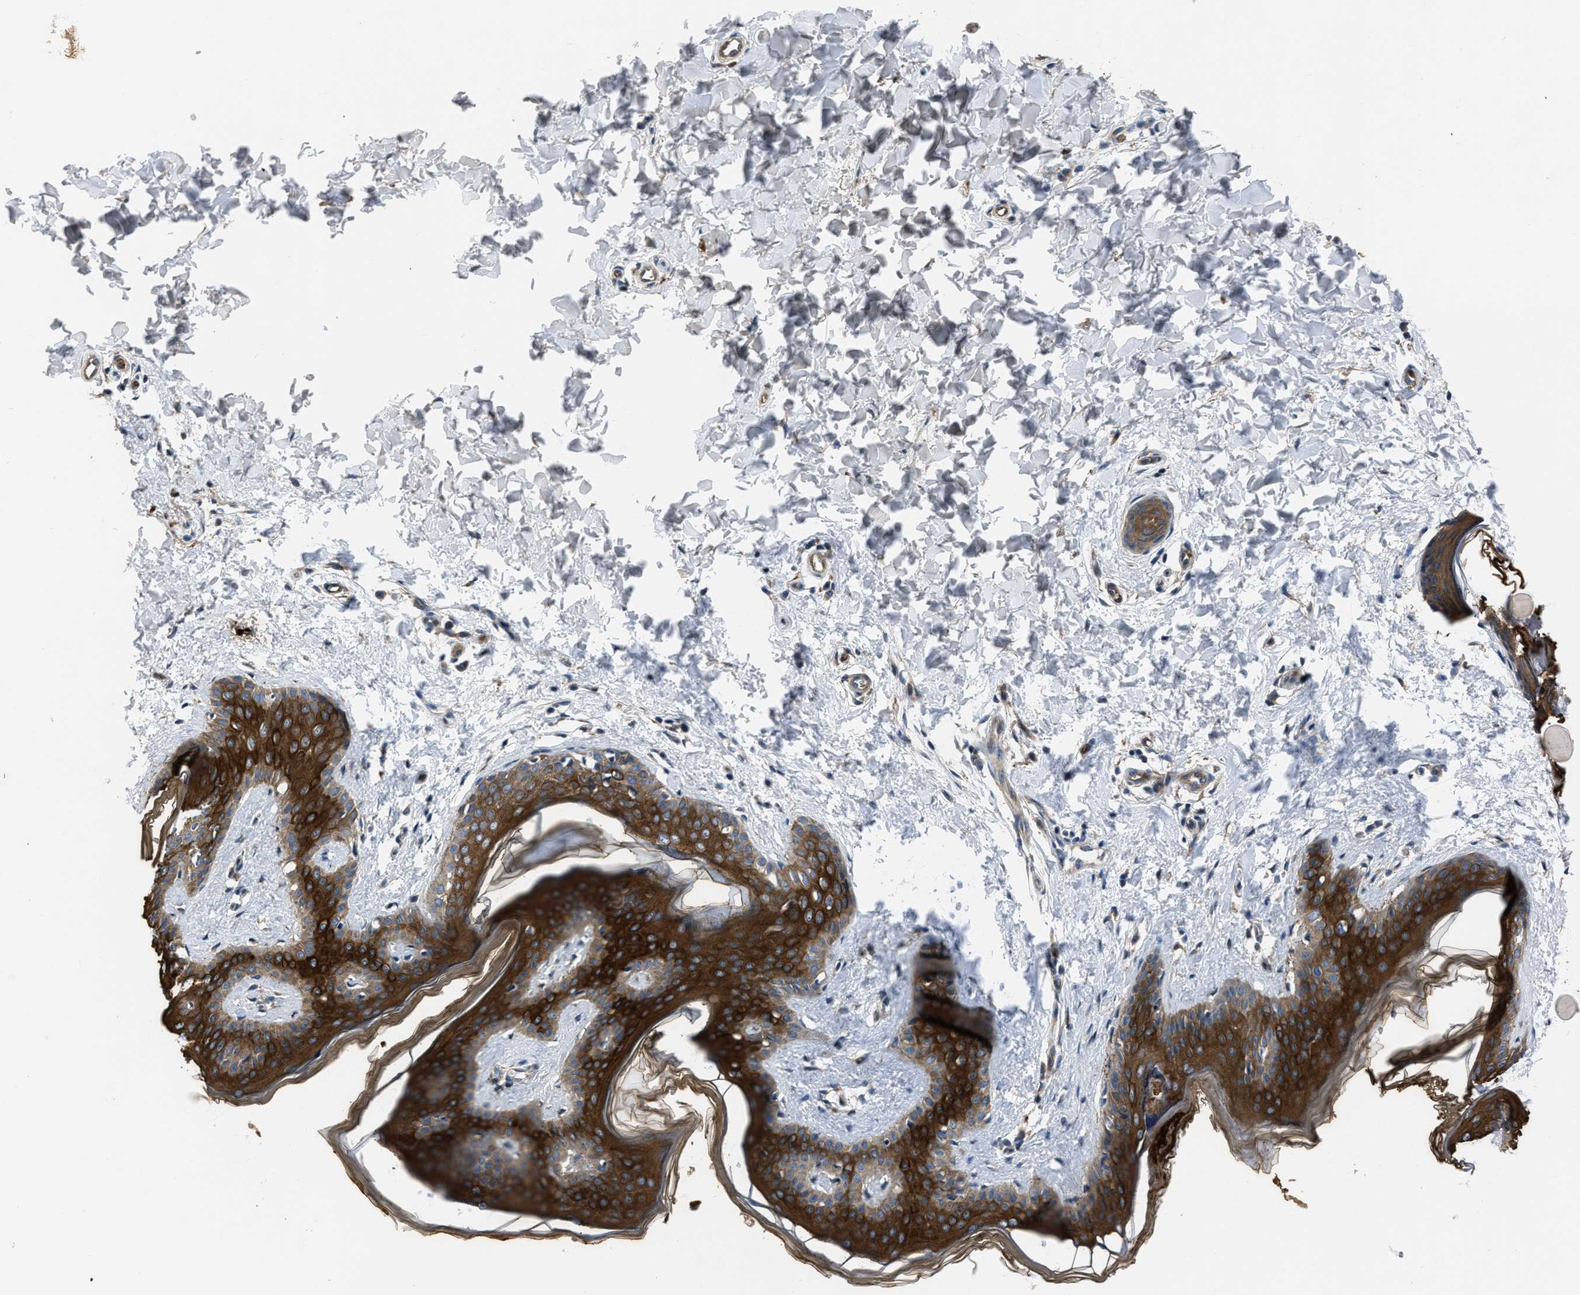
{"staining": {"intensity": "weak", "quantity": "25%-75%", "location": "cytoplasmic/membranous"}, "tissue": "skin", "cell_type": "Fibroblasts", "image_type": "normal", "snomed": [{"axis": "morphology", "description": "Normal tissue, NOS"}, {"axis": "topography", "description": "Skin"}], "caption": "A high-resolution micrograph shows IHC staining of benign skin, which shows weak cytoplasmic/membranous positivity in approximately 25%-75% of fibroblasts.", "gene": "ERC1", "patient": {"sex": "female", "age": 17}}